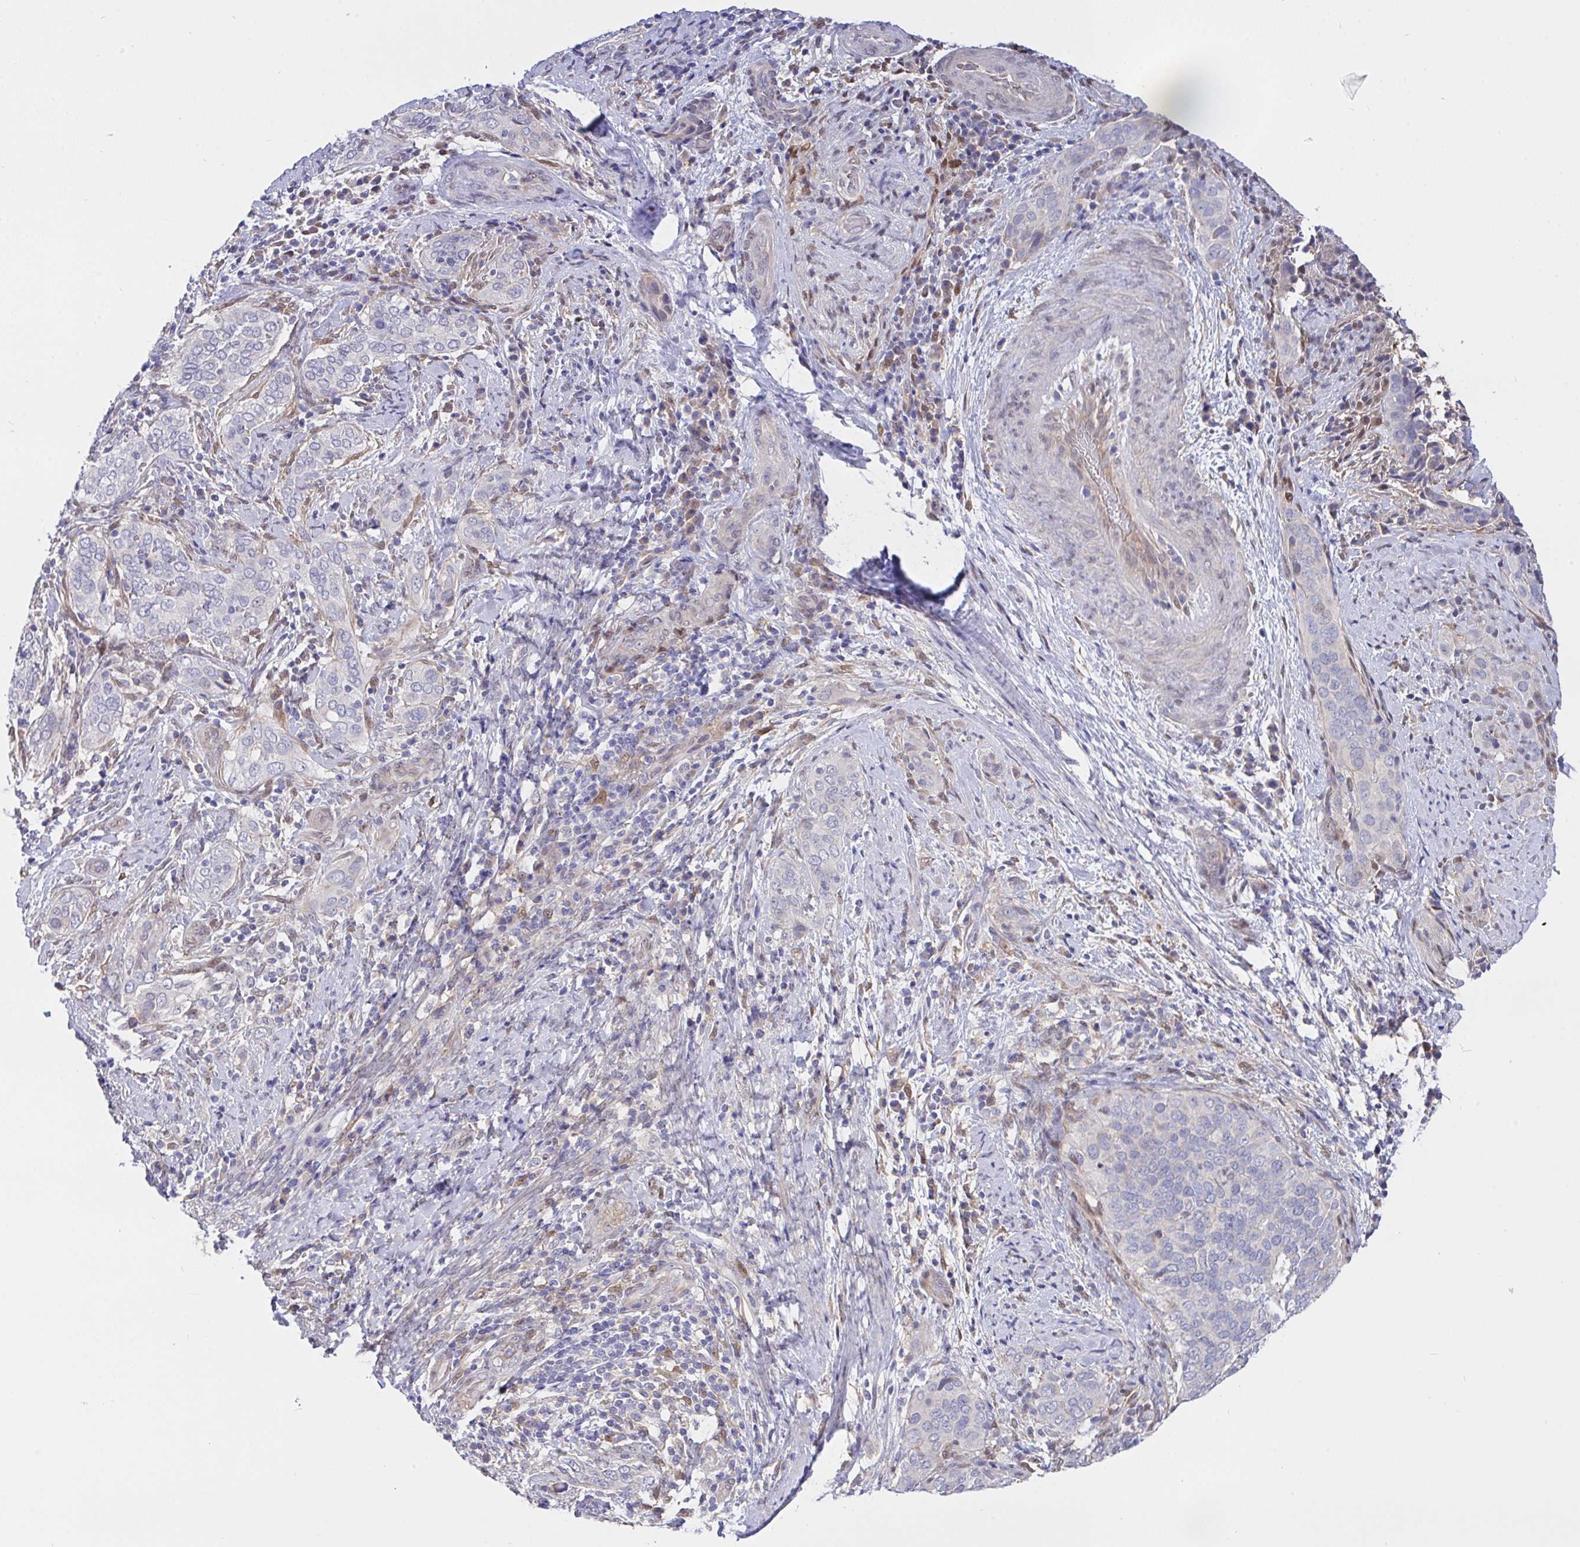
{"staining": {"intensity": "negative", "quantity": "none", "location": "none"}, "tissue": "cervical cancer", "cell_type": "Tumor cells", "image_type": "cancer", "snomed": [{"axis": "morphology", "description": "Squamous cell carcinoma, NOS"}, {"axis": "topography", "description": "Cervix"}], "caption": "DAB (3,3'-diaminobenzidine) immunohistochemical staining of human cervical squamous cell carcinoma demonstrates no significant staining in tumor cells.", "gene": "L3HYPDH", "patient": {"sex": "female", "age": 38}}